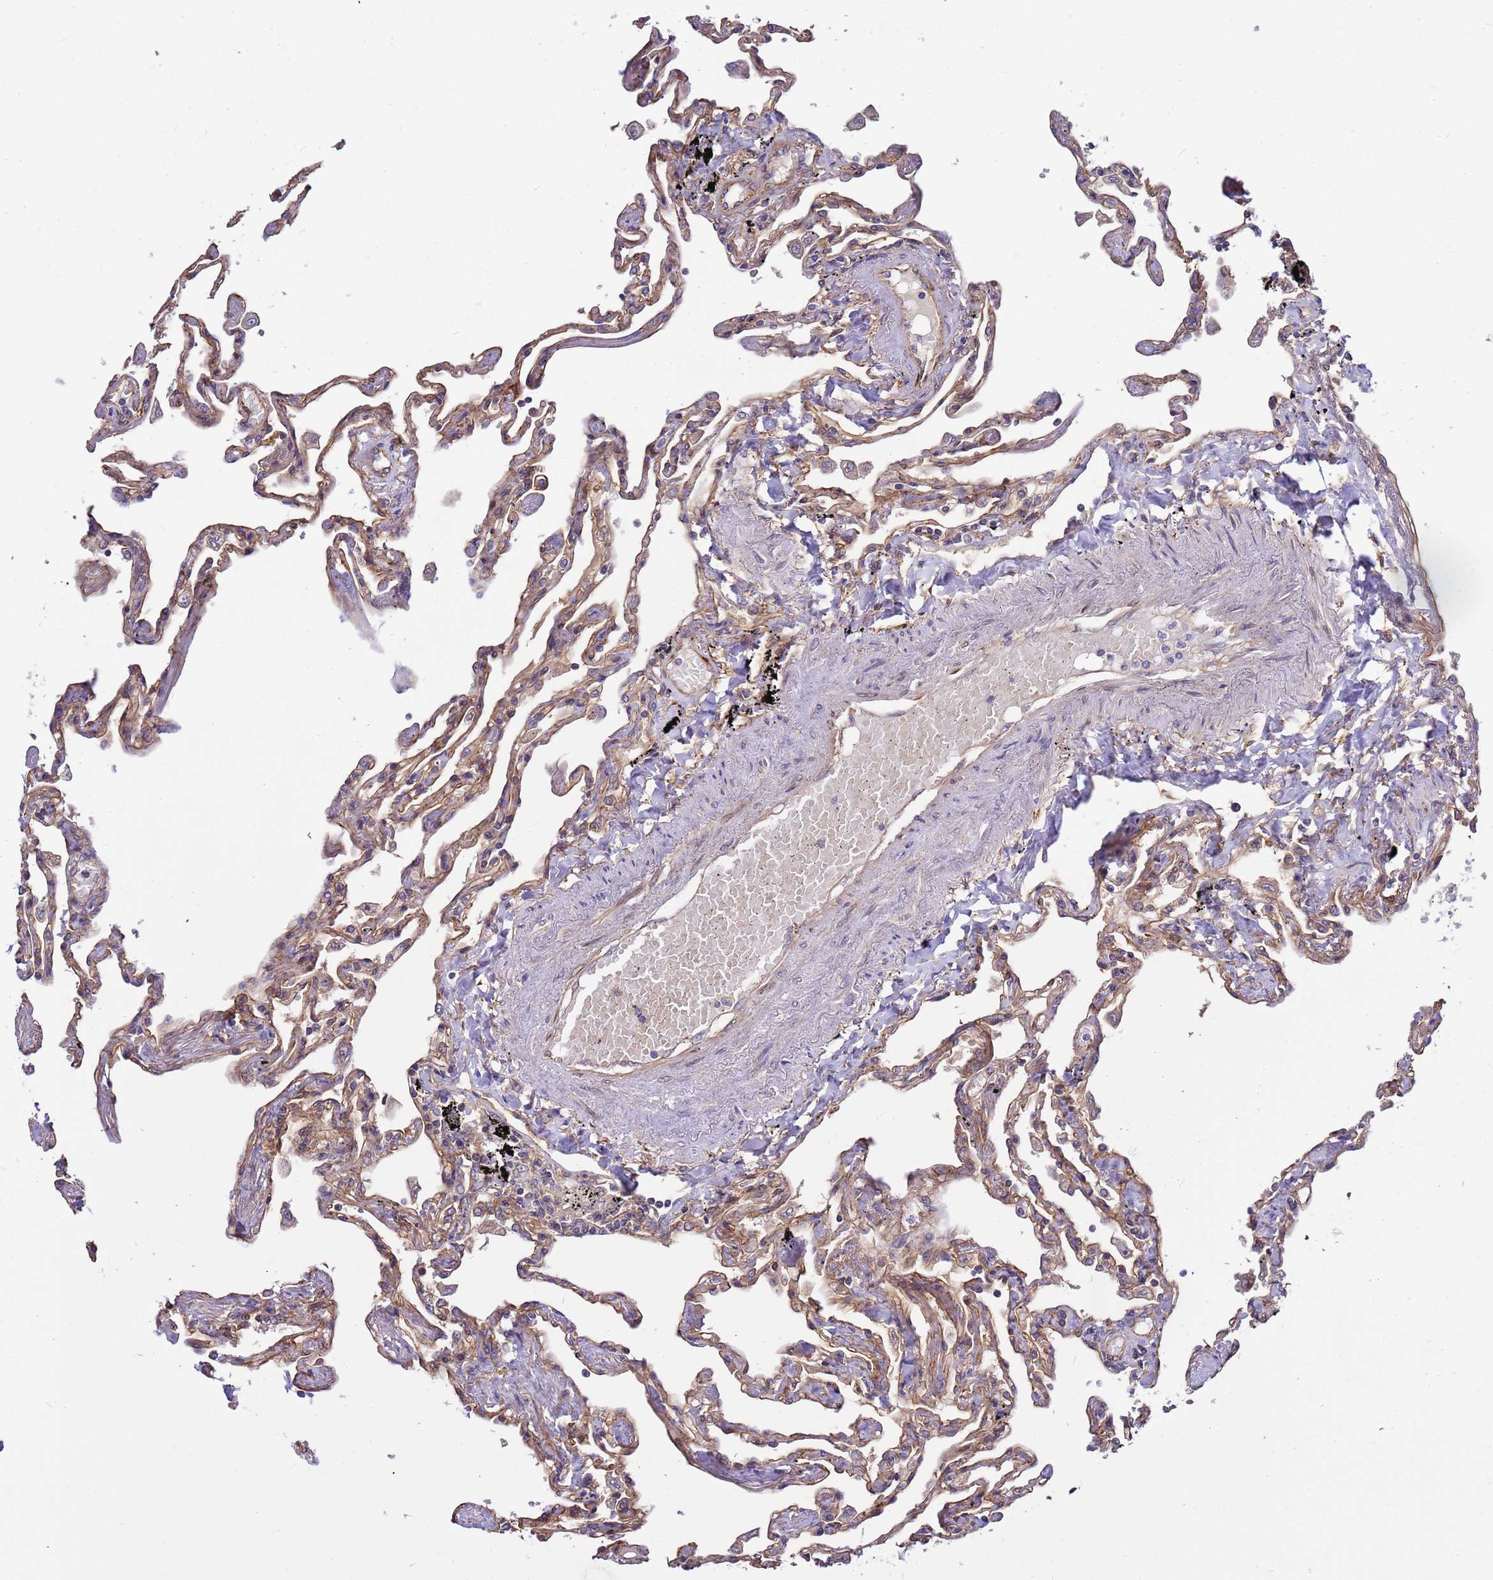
{"staining": {"intensity": "moderate", "quantity": ">75%", "location": "cytoplasmic/membranous"}, "tissue": "lung", "cell_type": "Alveolar cells", "image_type": "normal", "snomed": [{"axis": "morphology", "description": "Normal tissue, NOS"}, {"axis": "topography", "description": "Lung"}], "caption": "Moderate cytoplasmic/membranous expression for a protein is identified in approximately >75% of alveolar cells of benign lung using immunohistochemistry (IHC).", "gene": "SMCO3", "patient": {"sex": "female", "age": 67}}